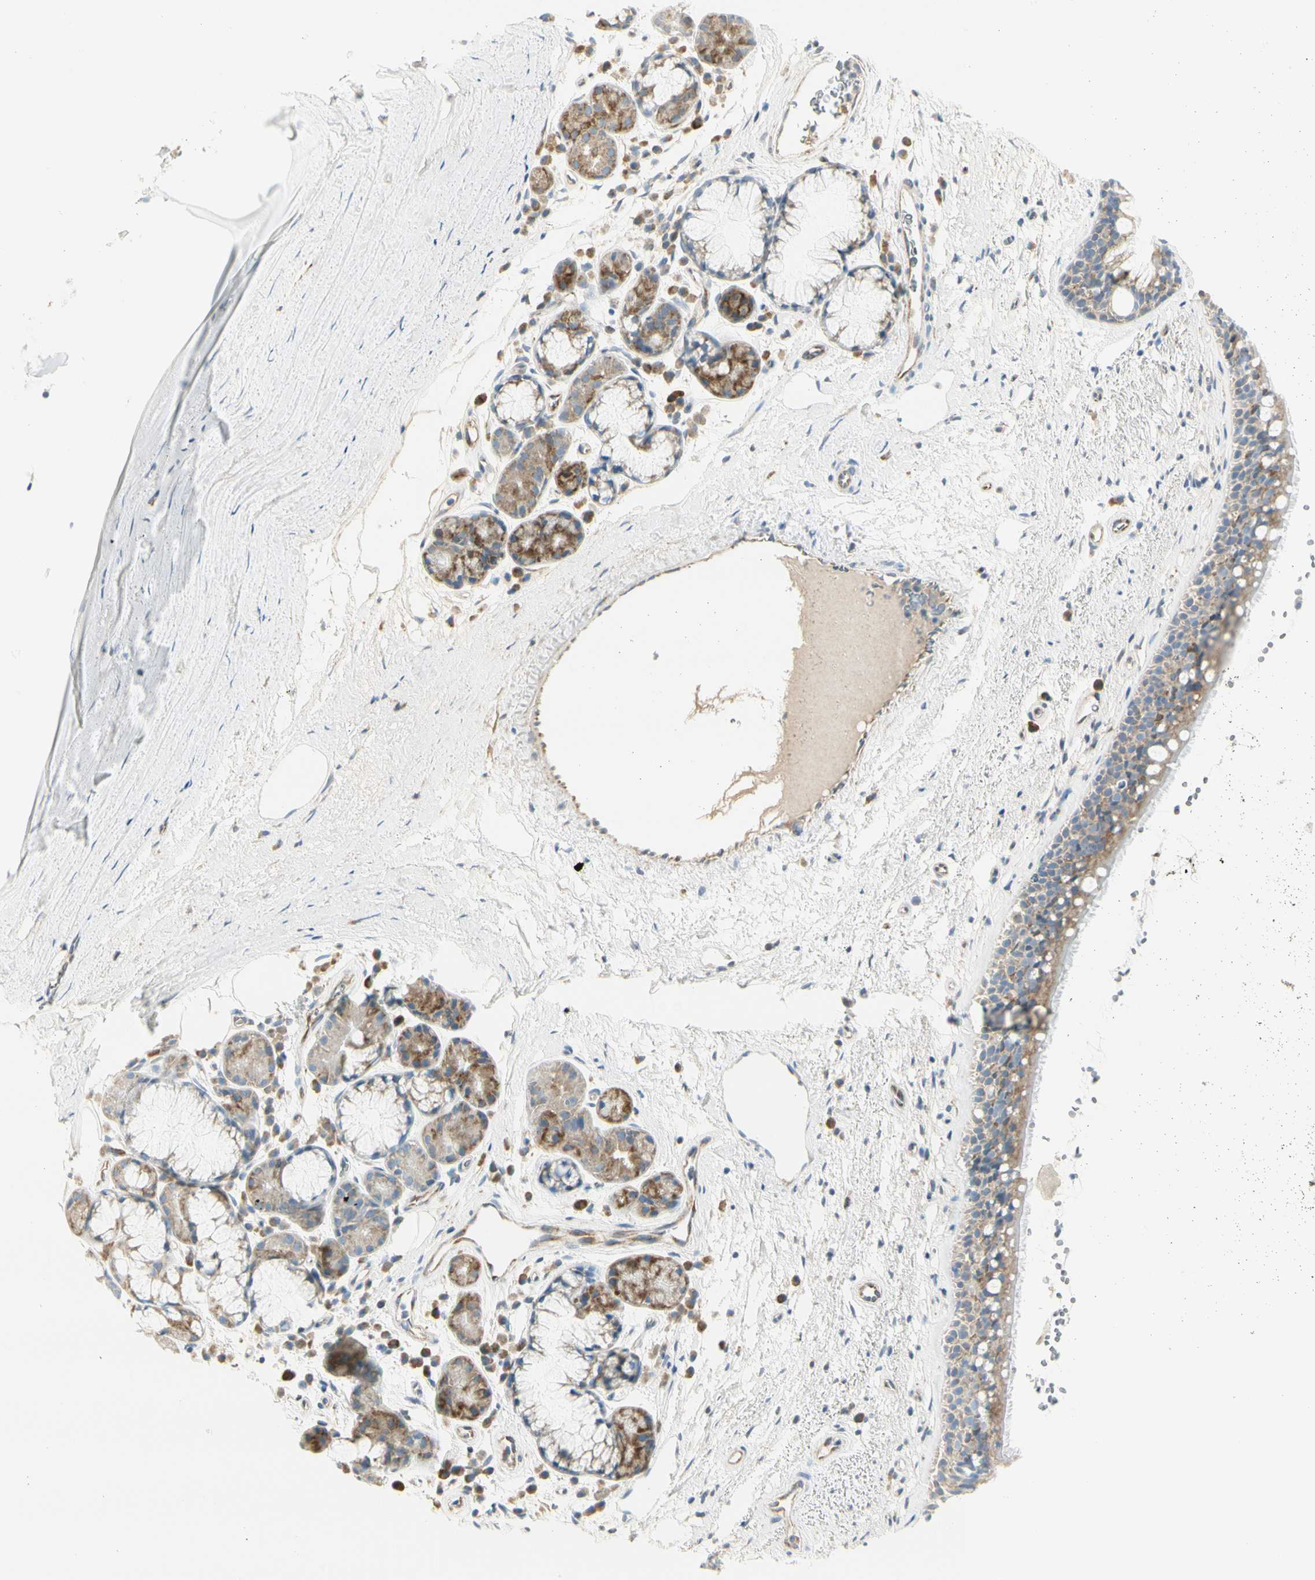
{"staining": {"intensity": "moderate", "quantity": ">75%", "location": "cytoplasmic/membranous"}, "tissue": "bronchus", "cell_type": "Respiratory epithelial cells", "image_type": "normal", "snomed": [{"axis": "morphology", "description": "Normal tissue, NOS"}, {"axis": "topography", "description": "Bronchus"}], "caption": "The immunohistochemical stain labels moderate cytoplasmic/membranous positivity in respiratory epithelial cells of normal bronchus.", "gene": "TNFSF11", "patient": {"sex": "female", "age": 54}}